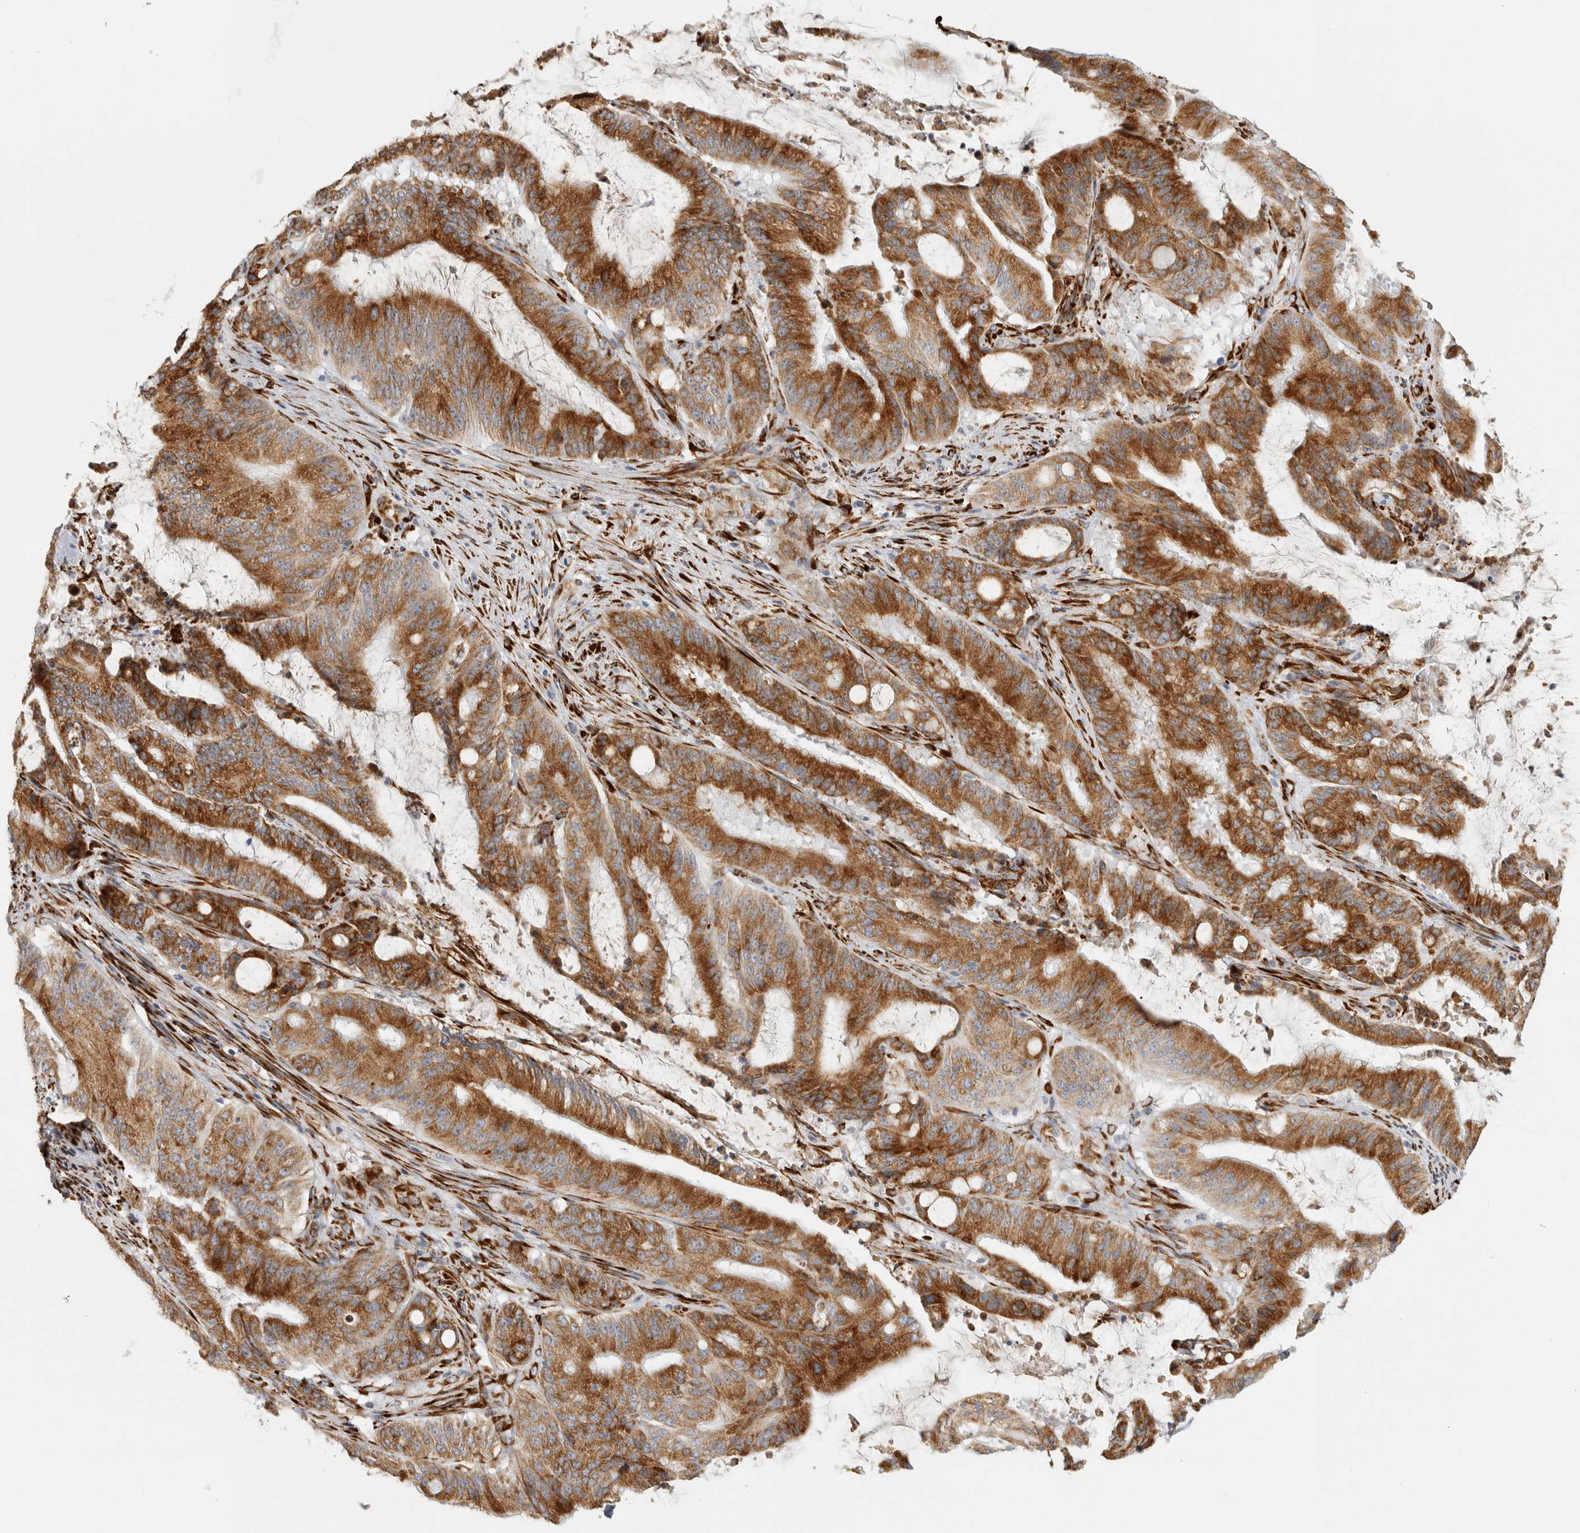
{"staining": {"intensity": "strong", "quantity": ">75%", "location": "cytoplasmic/membranous"}, "tissue": "liver cancer", "cell_type": "Tumor cells", "image_type": "cancer", "snomed": [{"axis": "morphology", "description": "Normal tissue, NOS"}, {"axis": "morphology", "description": "Cholangiocarcinoma"}, {"axis": "topography", "description": "Liver"}, {"axis": "topography", "description": "Peripheral nerve tissue"}], "caption": "Immunohistochemistry histopathology image of neoplastic tissue: liver cancer (cholangiocarcinoma) stained using immunohistochemistry reveals high levels of strong protein expression localized specifically in the cytoplasmic/membranous of tumor cells, appearing as a cytoplasmic/membranous brown color.", "gene": "OSTN", "patient": {"sex": "female", "age": 73}}